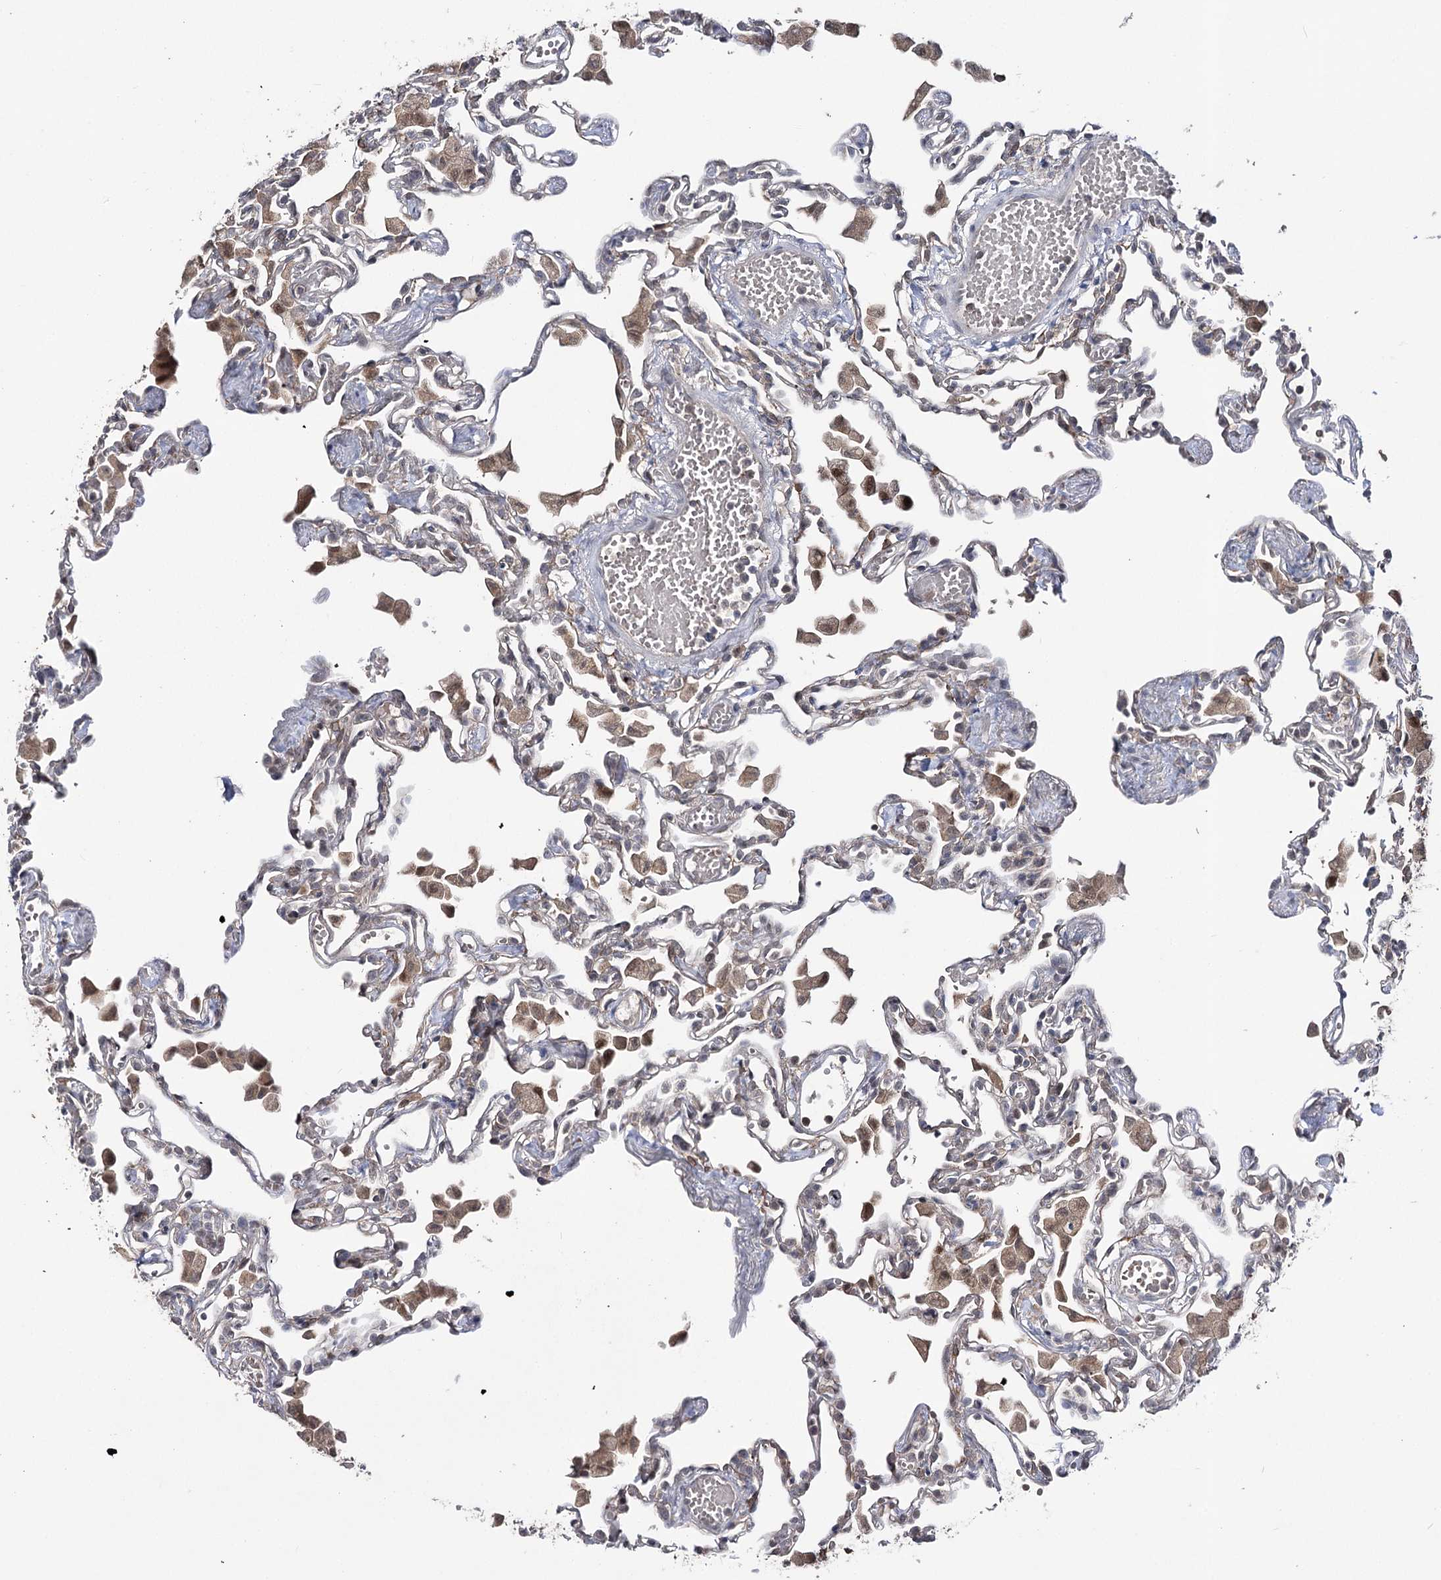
{"staining": {"intensity": "moderate", "quantity": "<25%", "location": "cytoplasmic/membranous"}, "tissue": "lung", "cell_type": "Alveolar cells", "image_type": "normal", "snomed": [{"axis": "morphology", "description": "Normal tissue, NOS"}, {"axis": "topography", "description": "Bronchus"}, {"axis": "topography", "description": "Lung"}], "caption": "This micrograph shows unremarkable lung stained with immunohistochemistry (IHC) to label a protein in brown. The cytoplasmic/membranous of alveolar cells show moderate positivity for the protein. Nuclei are counter-stained blue.", "gene": "HSD11B2", "patient": {"sex": "female", "age": 49}}